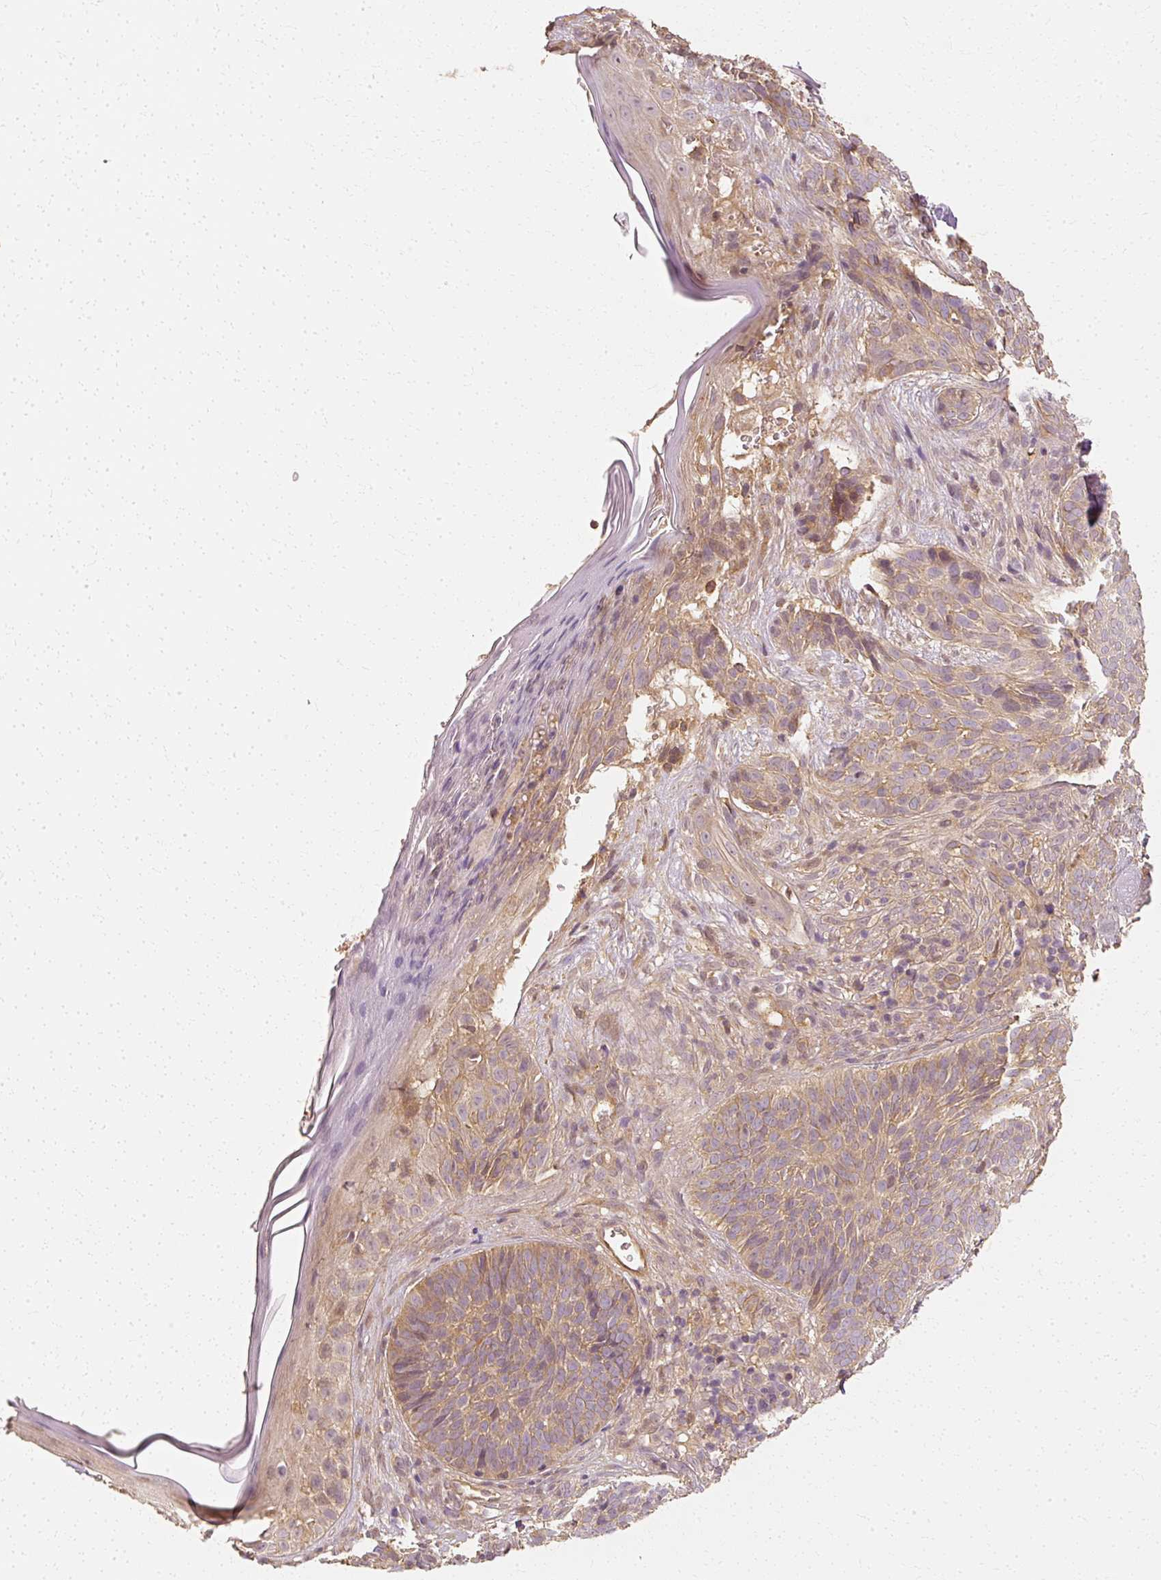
{"staining": {"intensity": "moderate", "quantity": ">75%", "location": "cytoplasmic/membranous"}, "tissue": "skin cancer", "cell_type": "Tumor cells", "image_type": "cancer", "snomed": [{"axis": "morphology", "description": "Basal cell carcinoma"}, {"axis": "topography", "description": "Skin"}], "caption": "IHC histopathology image of human skin cancer (basal cell carcinoma) stained for a protein (brown), which displays medium levels of moderate cytoplasmic/membranous positivity in approximately >75% of tumor cells.", "gene": "GNAQ", "patient": {"sex": "male", "age": 70}}